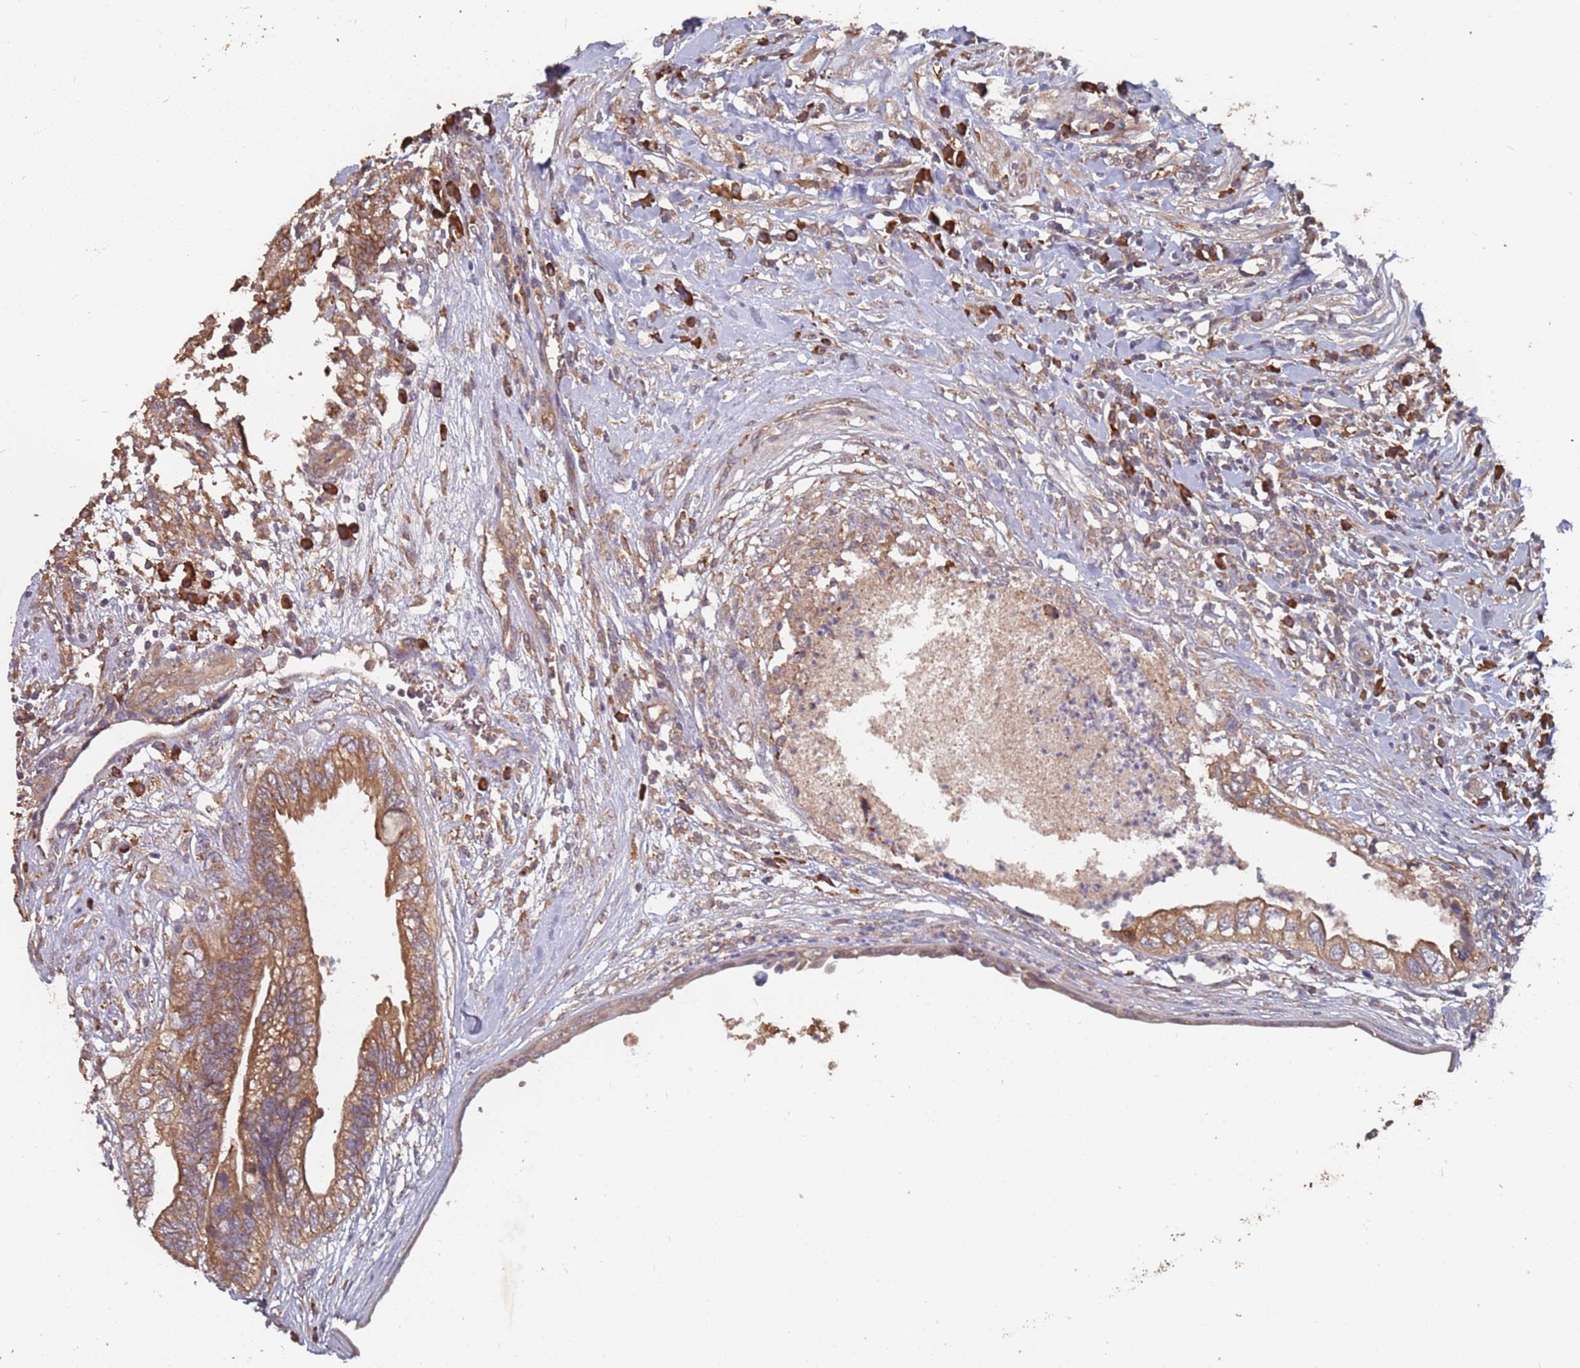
{"staining": {"intensity": "moderate", "quantity": ">75%", "location": "cytoplasmic/membranous"}, "tissue": "testis cancer", "cell_type": "Tumor cells", "image_type": "cancer", "snomed": [{"axis": "morphology", "description": "Seminoma, NOS"}, {"axis": "morphology", "description": "Carcinoma, Embryonal, NOS"}, {"axis": "topography", "description": "Testis"}], "caption": "Protein analysis of testis seminoma tissue shows moderate cytoplasmic/membranous positivity in about >75% of tumor cells.", "gene": "ATG5", "patient": {"sex": "male", "age": 29}}